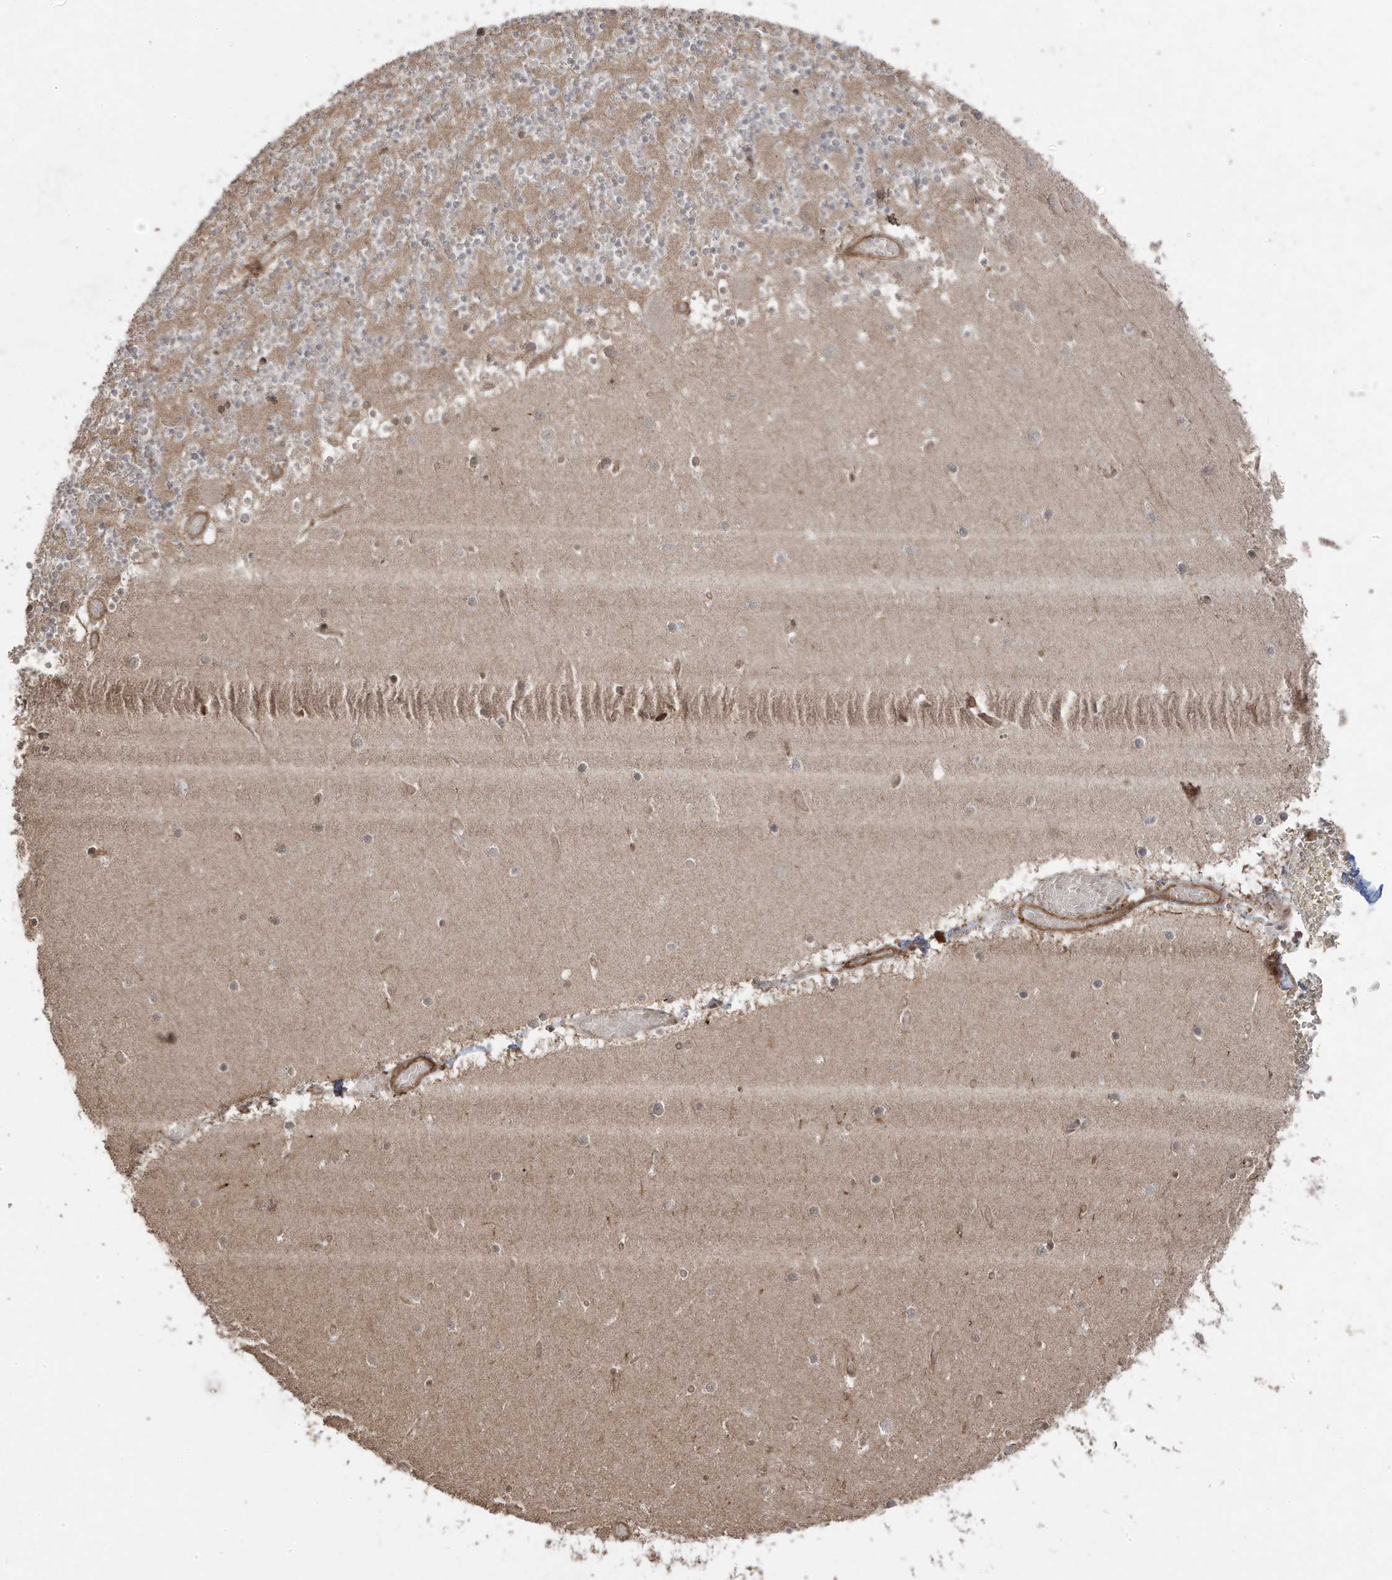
{"staining": {"intensity": "moderate", "quantity": ">75%", "location": "cytoplasmic/membranous"}, "tissue": "cerebellum", "cell_type": "Cells in granular layer", "image_type": "normal", "snomed": [{"axis": "morphology", "description": "Normal tissue, NOS"}, {"axis": "topography", "description": "Cerebellum"}], "caption": "Immunohistochemical staining of normal cerebellum demonstrates medium levels of moderate cytoplasmic/membranous positivity in approximately >75% of cells in granular layer.", "gene": "ASAP1", "patient": {"sex": "female", "age": 28}}